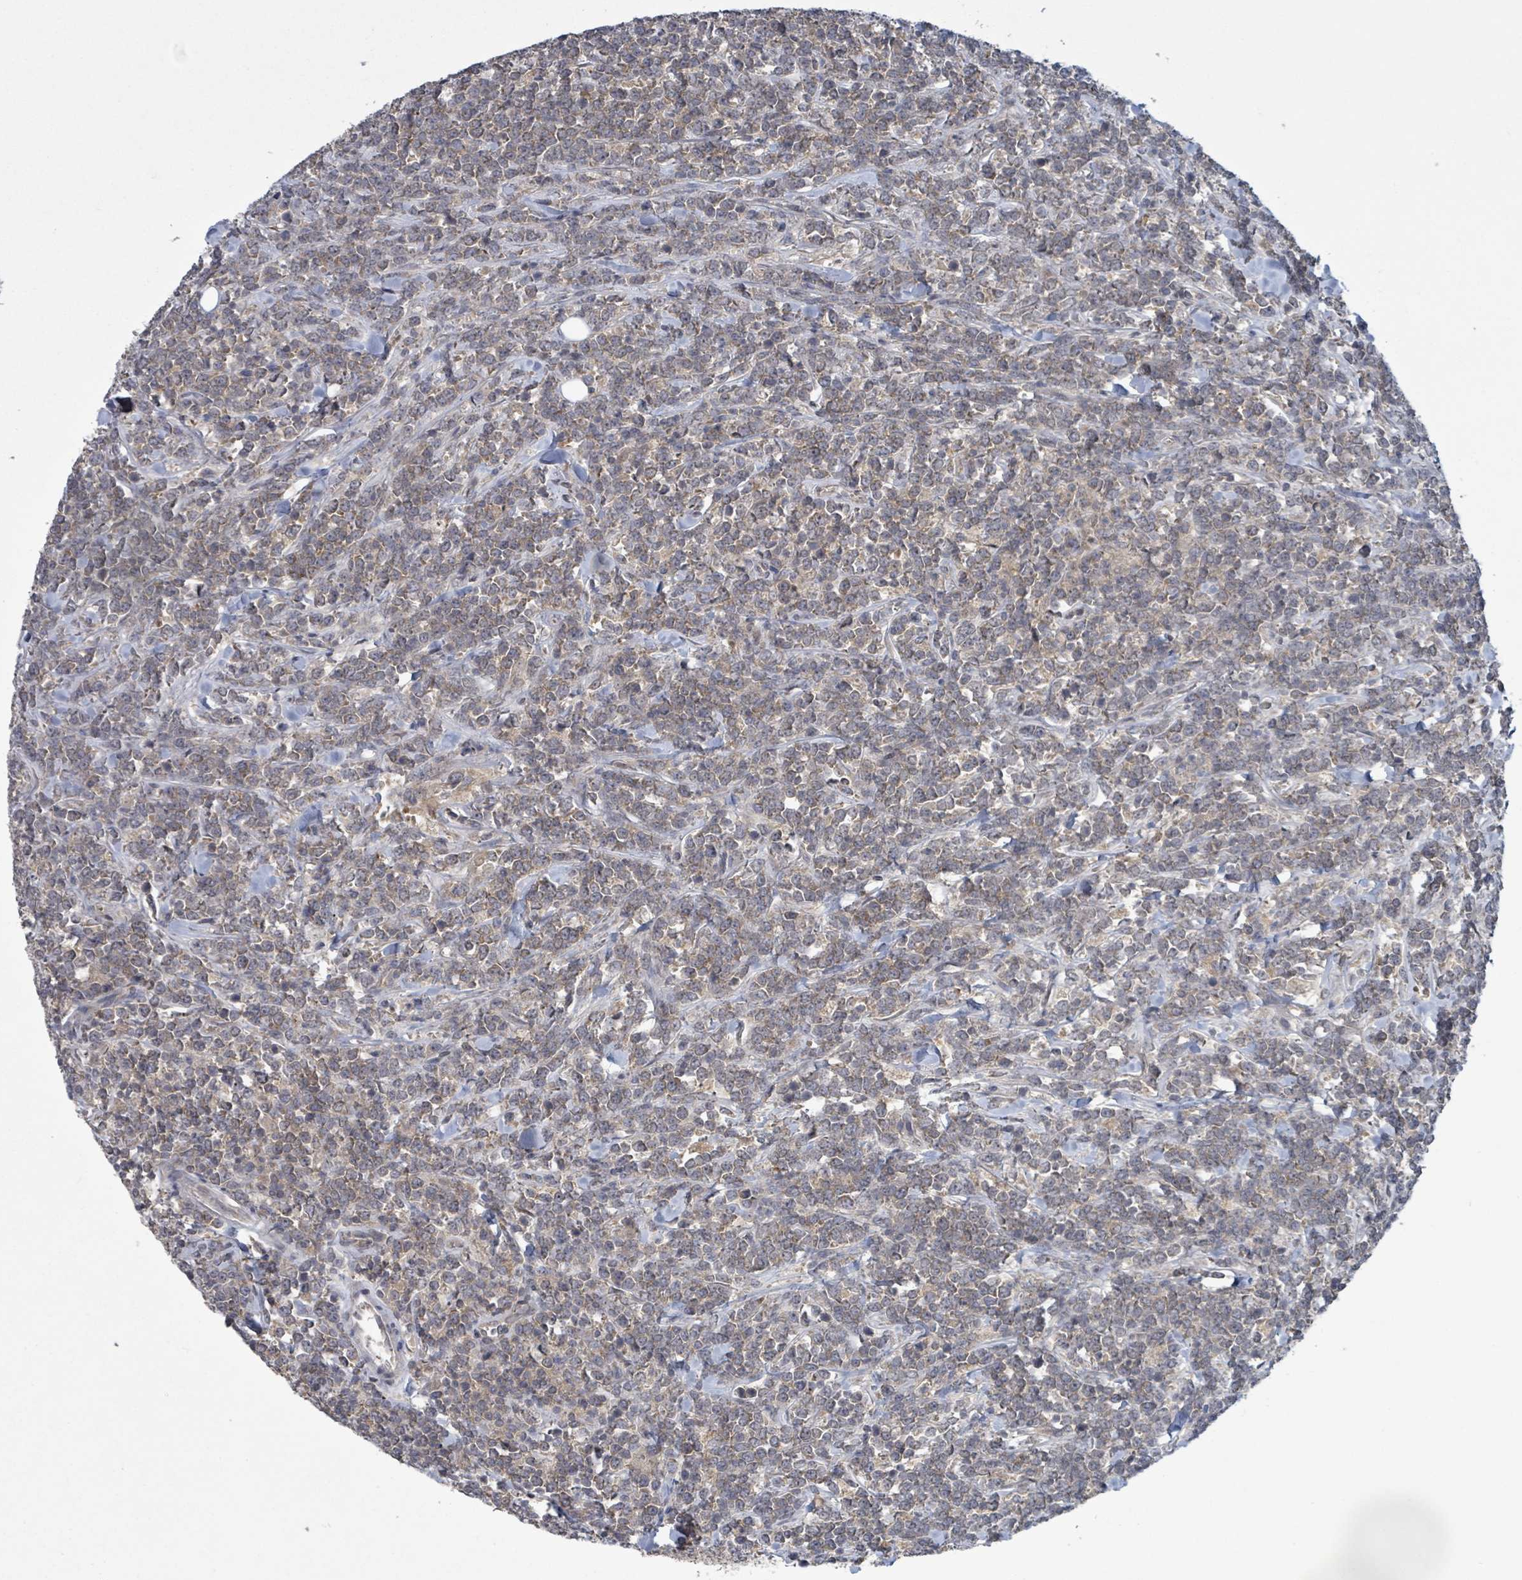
{"staining": {"intensity": "moderate", "quantity": "25%-75%", "location": "cytoplasmic/membranous"}, "tissue": "lymphoma", "cell_type": "Tumor cells", "image_type": "cancer", "snomed": [{"axis": "morphology", "description": "Malignant lymphoma, non-Hodgkin's type, High grade"}, {"axis": "topography", "description": "Small intestine"}, {"axis": "topography", "description": "Colon"}], "caption": "Immunohistochemistry photomicrograph of high-grade malignant lymphoma, non-Hodgkin's type stained for a protein (brown), which reveals medium levels of moderate cytoplasmic/membranous staining in about 25%-75% of tumor cells.", "gene": "SERPINE3", "patient": {"sex": "male", "age": 8}}